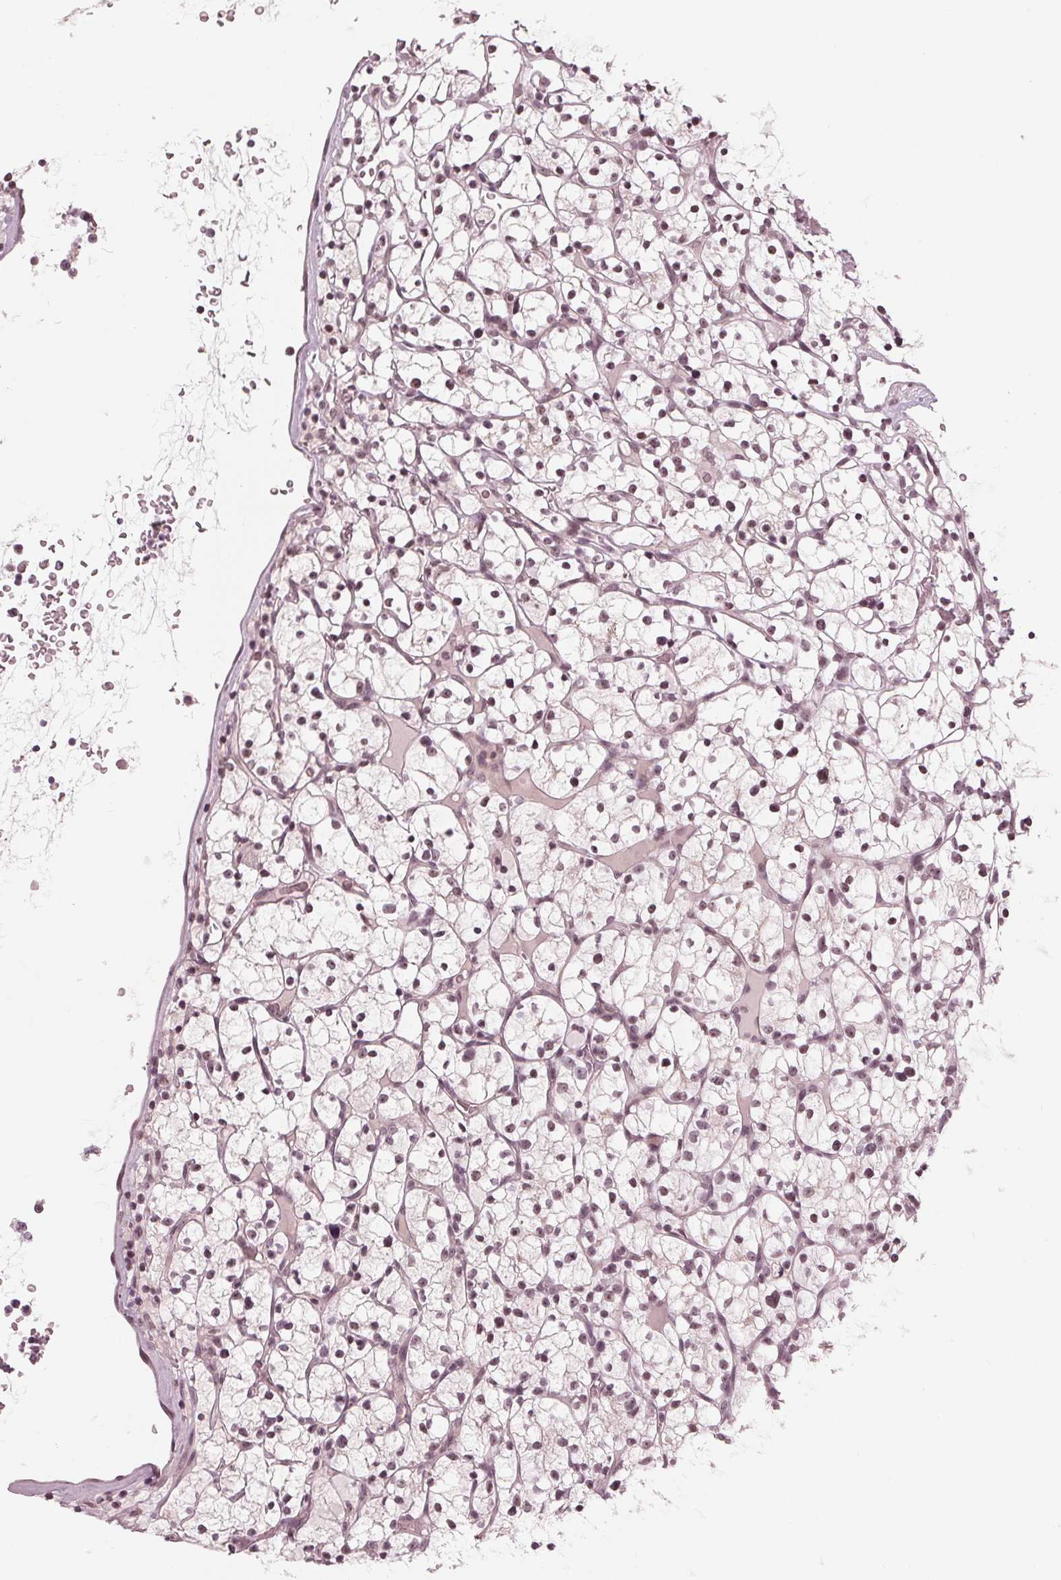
{"staining": {"intensity": "weak", "quantity": ">75%", "location": "nuclear"}, "tissue": "renal cancer", "cell_type": "Tumor cells", "image_type": "cancer", "snomed": [{"axis": "morphology", "description": "Adenocarcinoma, NOS"}, {"axis": "topography", "description": "Kidney"}], "caption": "Human renal cancer (adenocarcinoma) stained for a protein (brown) displays weak nuclear positive expression in approximately >75% of tumor cells.", "gene": "SLX4", "patient": {"sex": "female", "age": 64}}